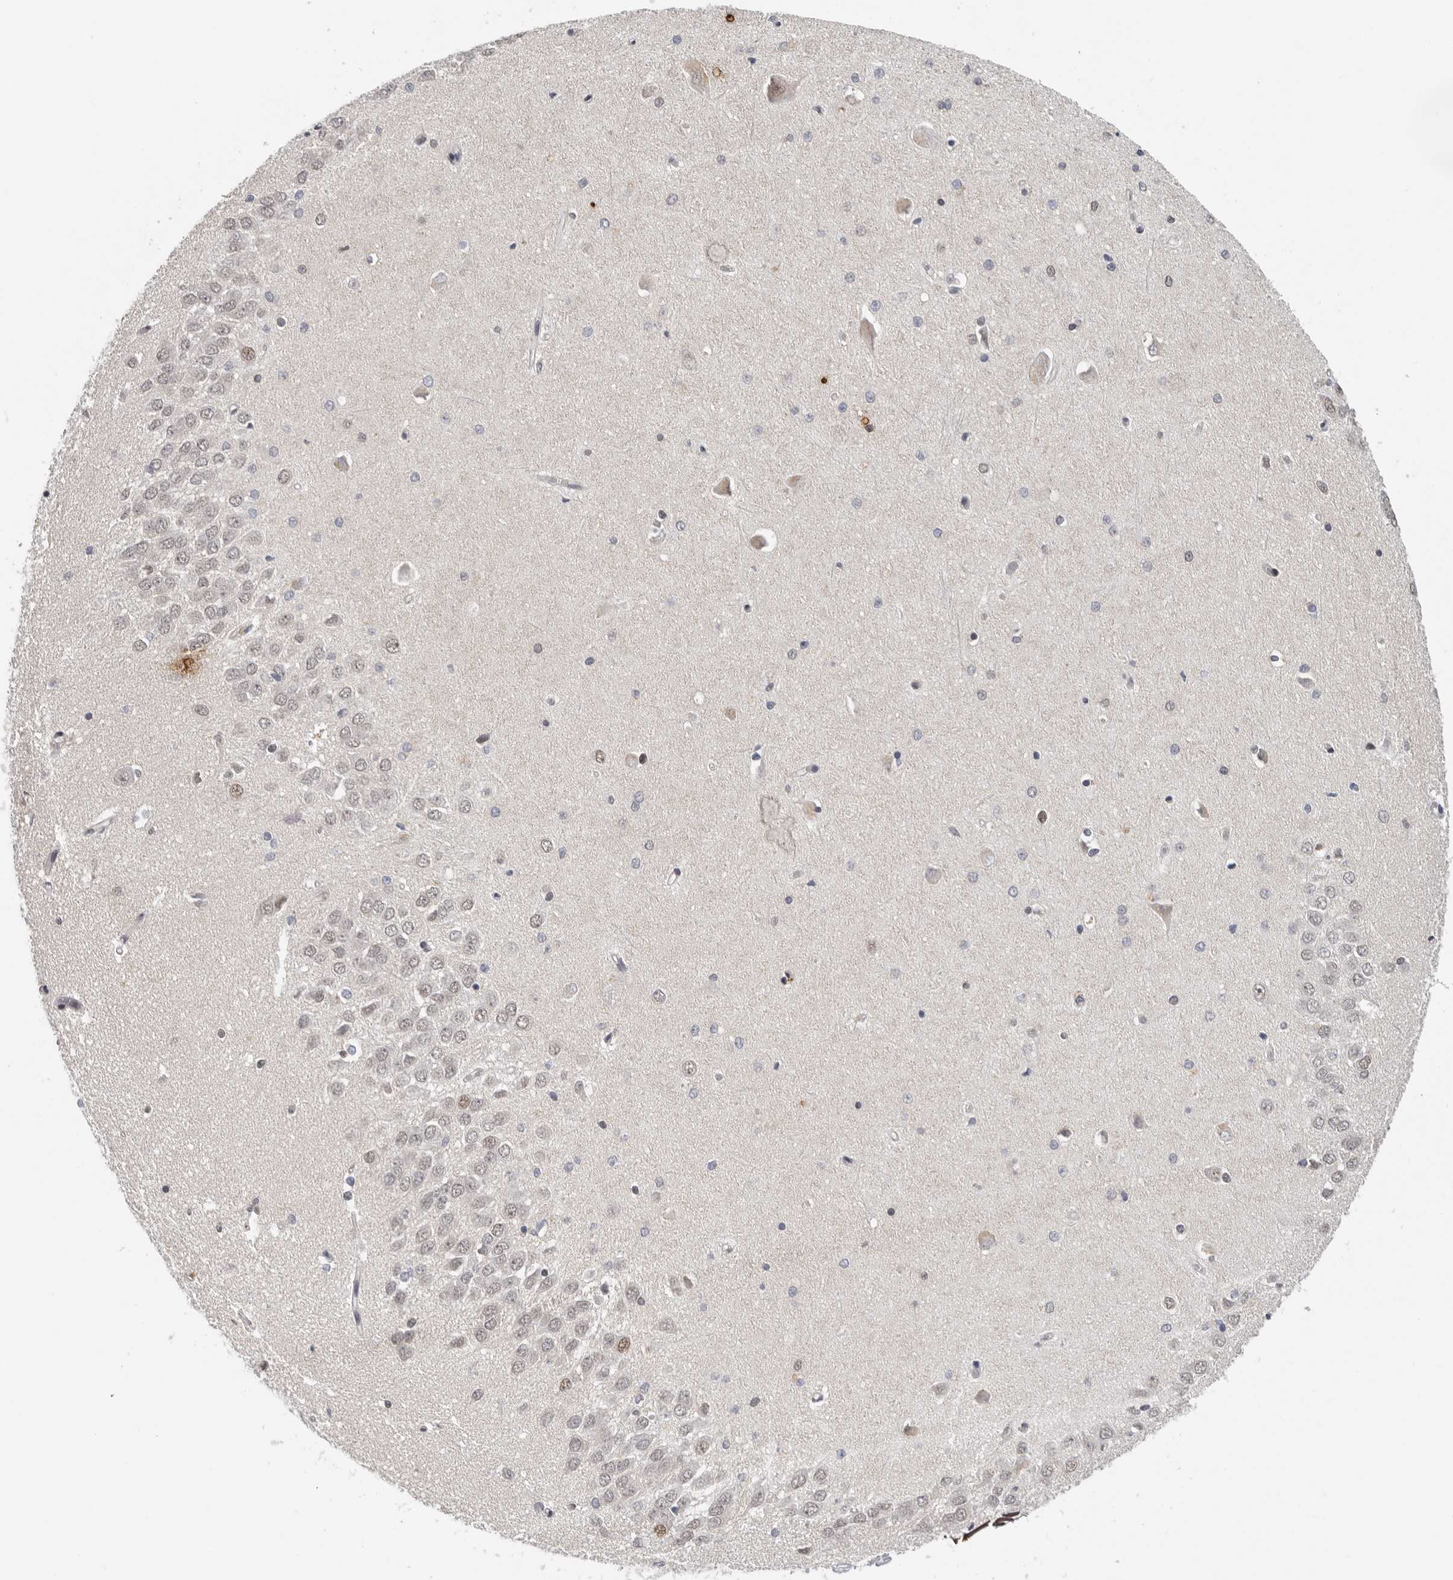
{"staining": {"intensity": "negative", "quantity": "none", "location": "none"}, "tissue": "hippocampus", "cell_type": "Glial cells", "image_type": "normal", "snomed": [{"axis": "morphology", "description": "Normal tissue, NOS"}, {"axis": "topography", "description": "Hippocampus"}], "caption": "High magnification brightfield microscopy of benign hippocampus stained with DAB (brown) and counterstained with hematoxylin (blue): glial cells show no significant expression.", "gene": "KIF2B", "patient": {"sex": "male", "age": 45}}